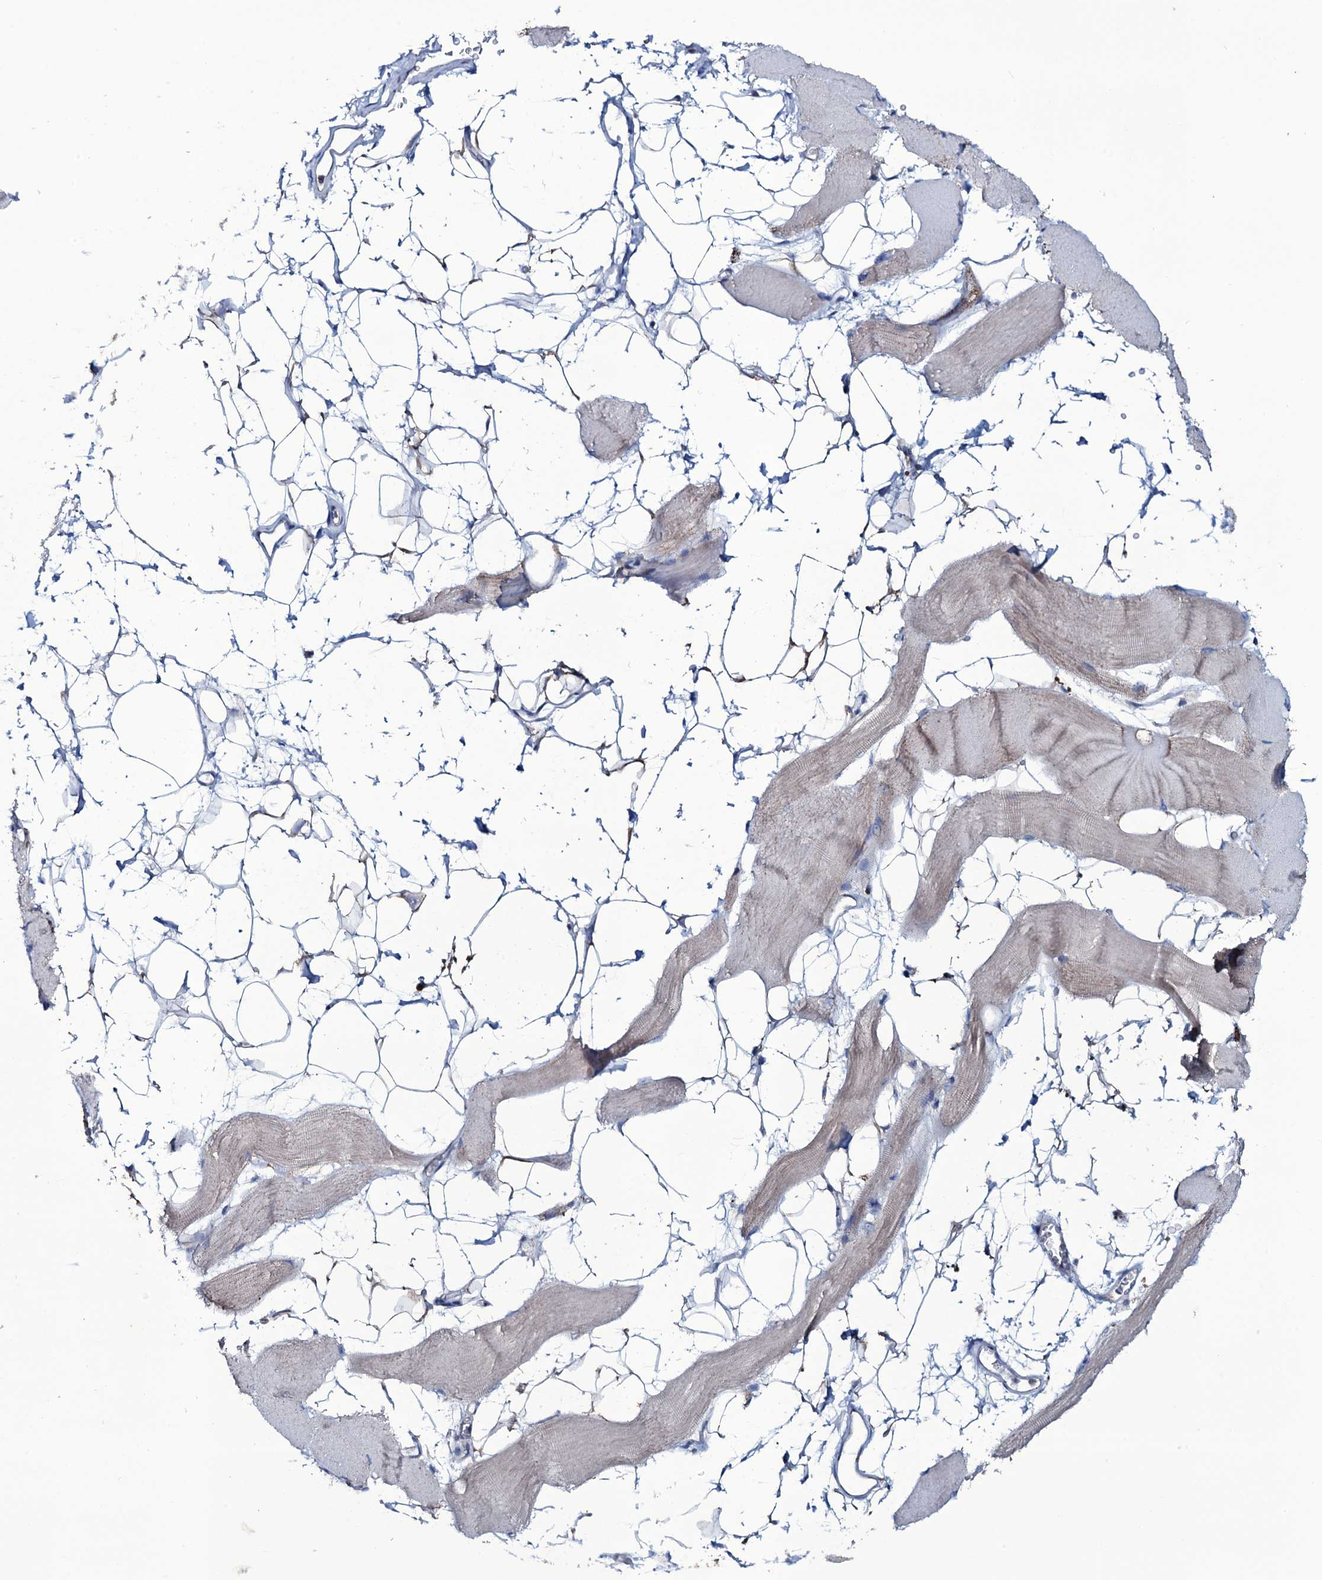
{"staining": {"intensity": "moderate", "quantity": "<25%", "location": "cytoplasmic/membranous"}, "tissue": "skeletal muscle", "cell_type": "Myocytes", "image_type": "normal", "snomed": [{"axis": "morphology", "description": "Normal tissue, NOS"}, {"axis": "topography", "description": "Skeletal muscle"}, {"axis": "topography", "description": "Parathyroid gland"}], "caption": "Skeletal muscle stained with DAB (3,3'-diaminobenzidine) immunohistochemistry (IHC) displays low levels of moderate cytoplasmic/membranous staining in approximately <25% of myocytes. (brown staining indicates protein expression, while blue staining denotes nuclei).", "gene": "MRPS35", "patient": {"sex": "female", "age": 37}}